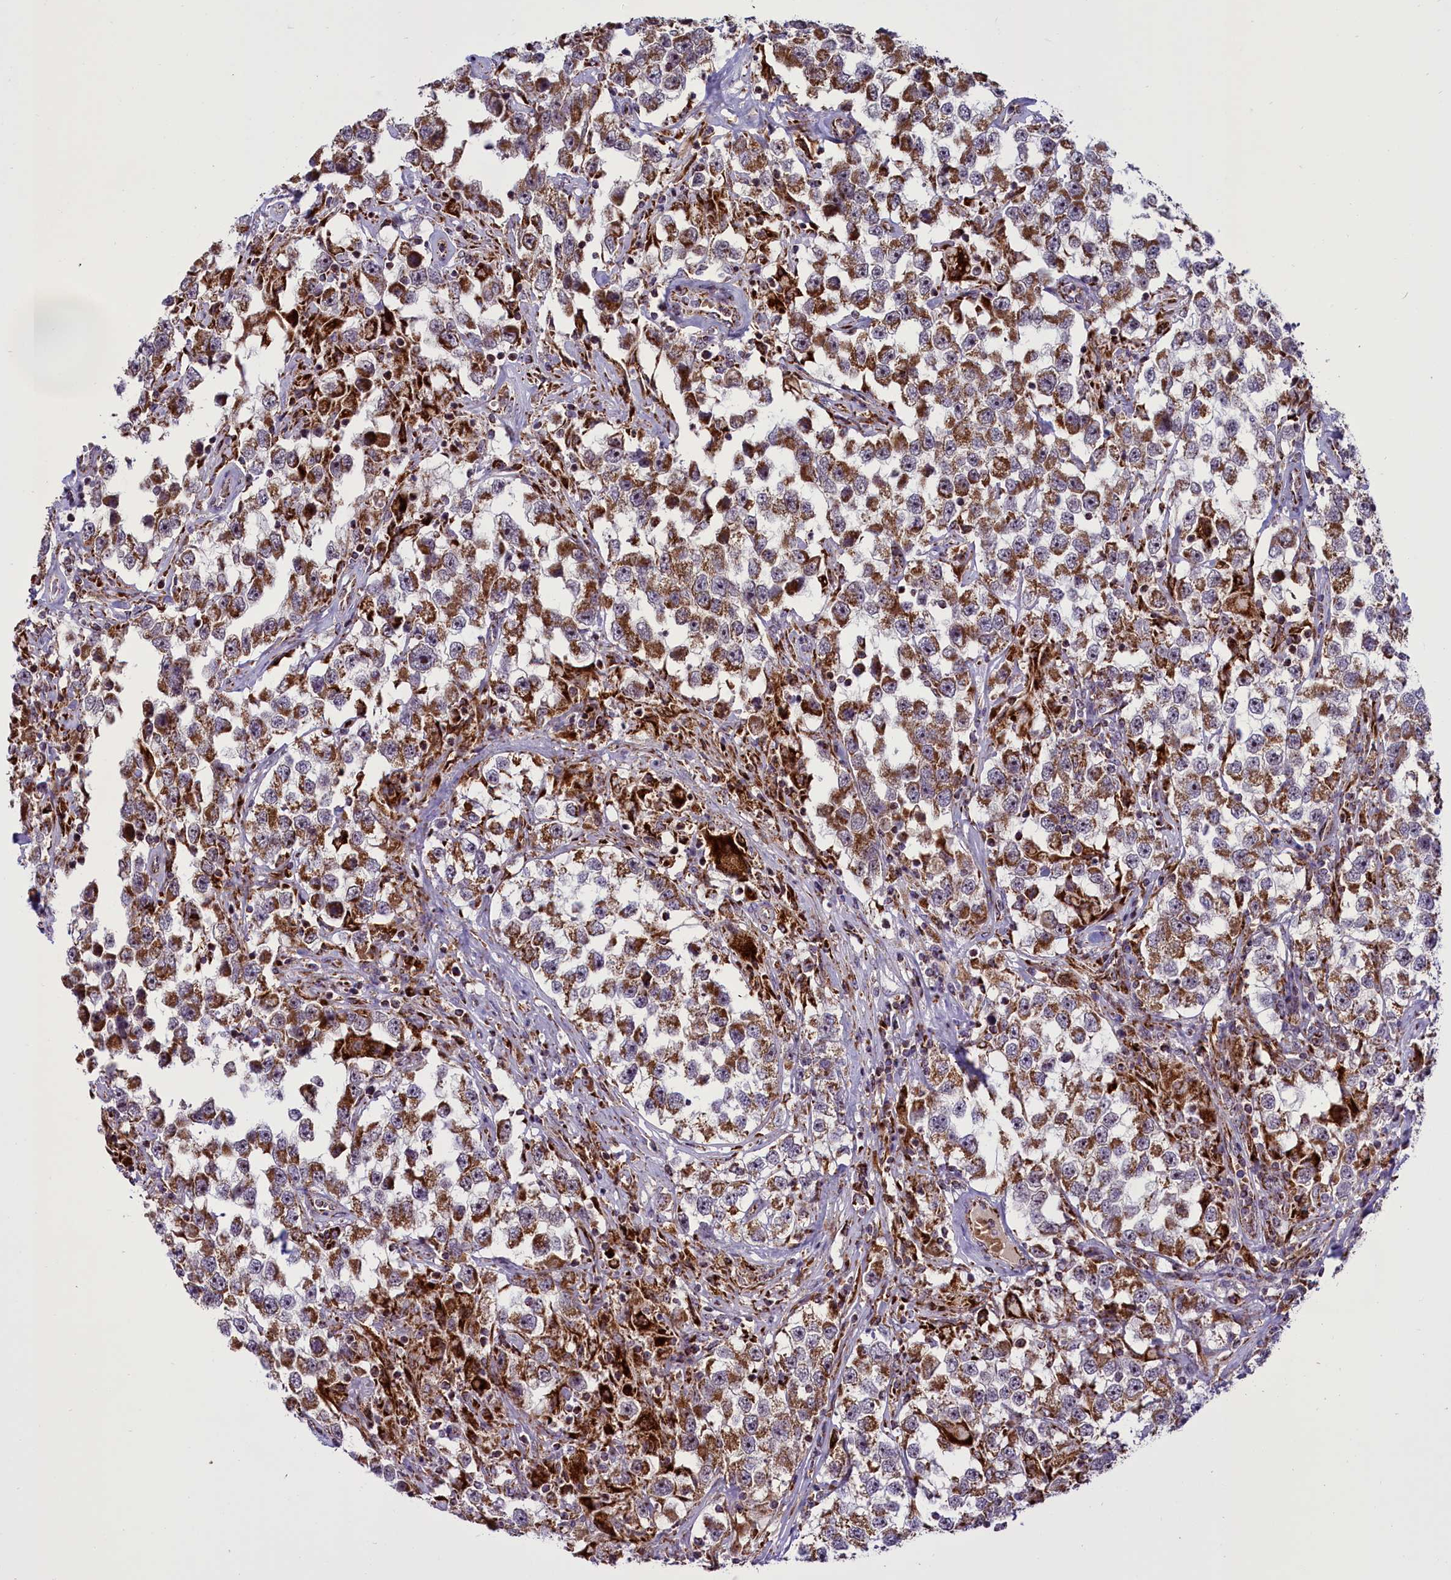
{"staining": {"intensity": "moderate", "quantity": "25%-75%", "location": "cytoplasmic/membranous"}, "tissue": "testis cancer", "cell_type": "Tumor cells", "image_type": "cancer", "snomed": [{"axis": "morphology", "description": "Seminoma, NOS"}, {"axis": "topography", "description": "Testis"}], "caption": "Testis seminoma stained for a protein exhibits moderate cytoplasmic/membranous positivity in tumor cells. The protein is stained brown, and the nuclei are stained in blue (DAB (3,3'-diaminobenzidine) IHC with brightfield microscopy, high magnification).", "gene": "NDUFS5", "patient": {"sex": "male", "age": 46}}